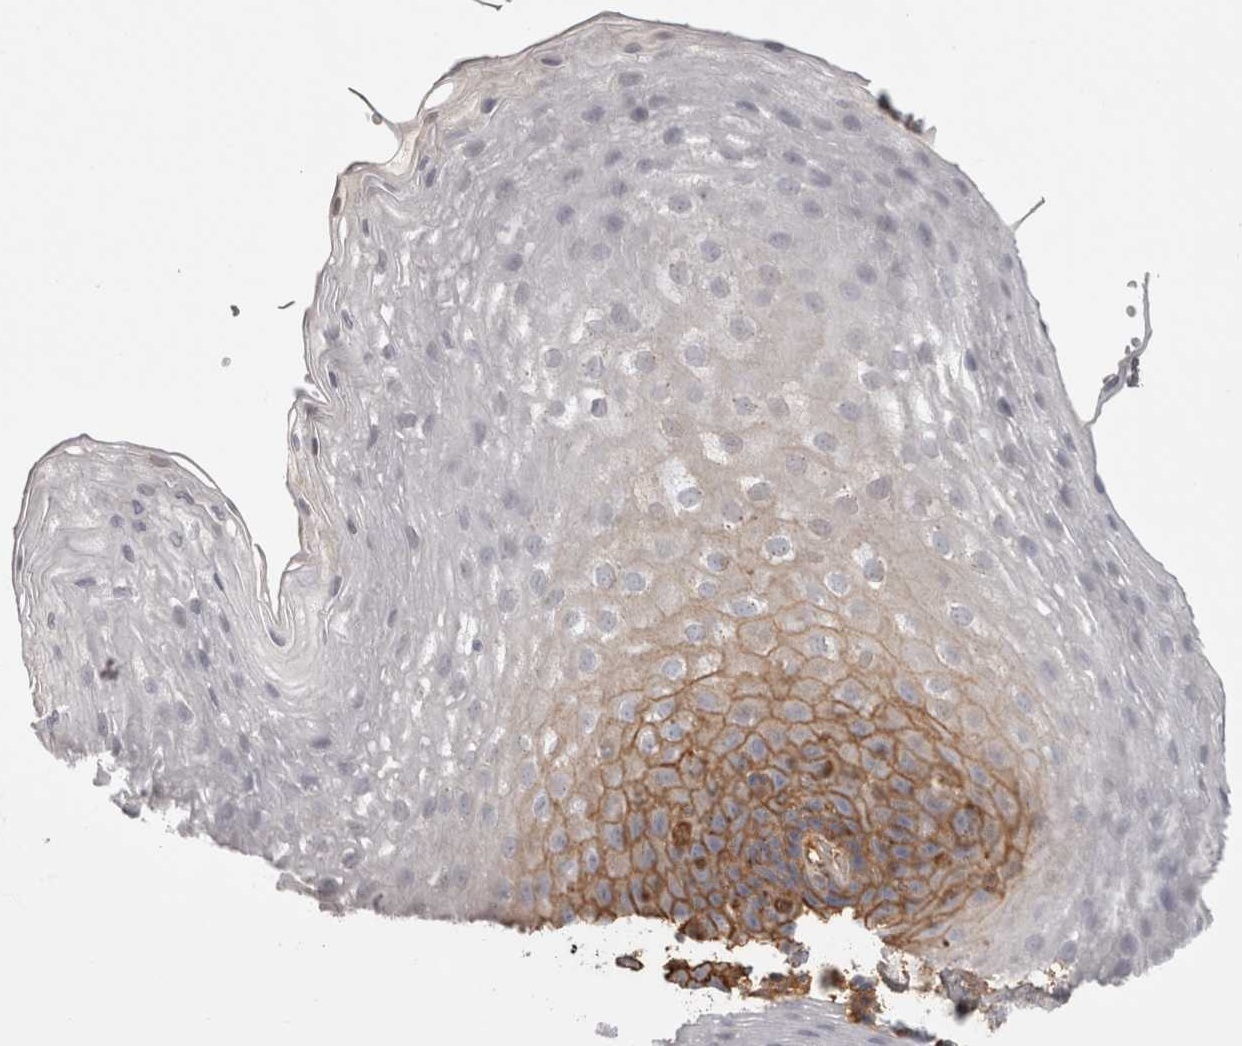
{"staining": {"intensity": "moderate", "quantity": "25%-75%", "location": "cytoplasmic/membranous"}, "tissue": "esophagus", "cell_type": "Squamous epithelial cells", "image_type": "normal", "snomed": [{"axis": "morphology", "description": "Normal tissue, NOS"}, {"axis": "topography", "description": "Esophagus"}], "caption": "Moderate cytoplasmic/membranous staining is present in approximately 25%-75% of squamous epithelial cells in normal esophagus. Using DAB (3,3'-diaminobenzidine) (brown) and hematoxylin (blue) stains, captured at high magnification using brightfield microscopy.", "gene": "SAA4", "patient": {"sex": "female", "age": 66}}